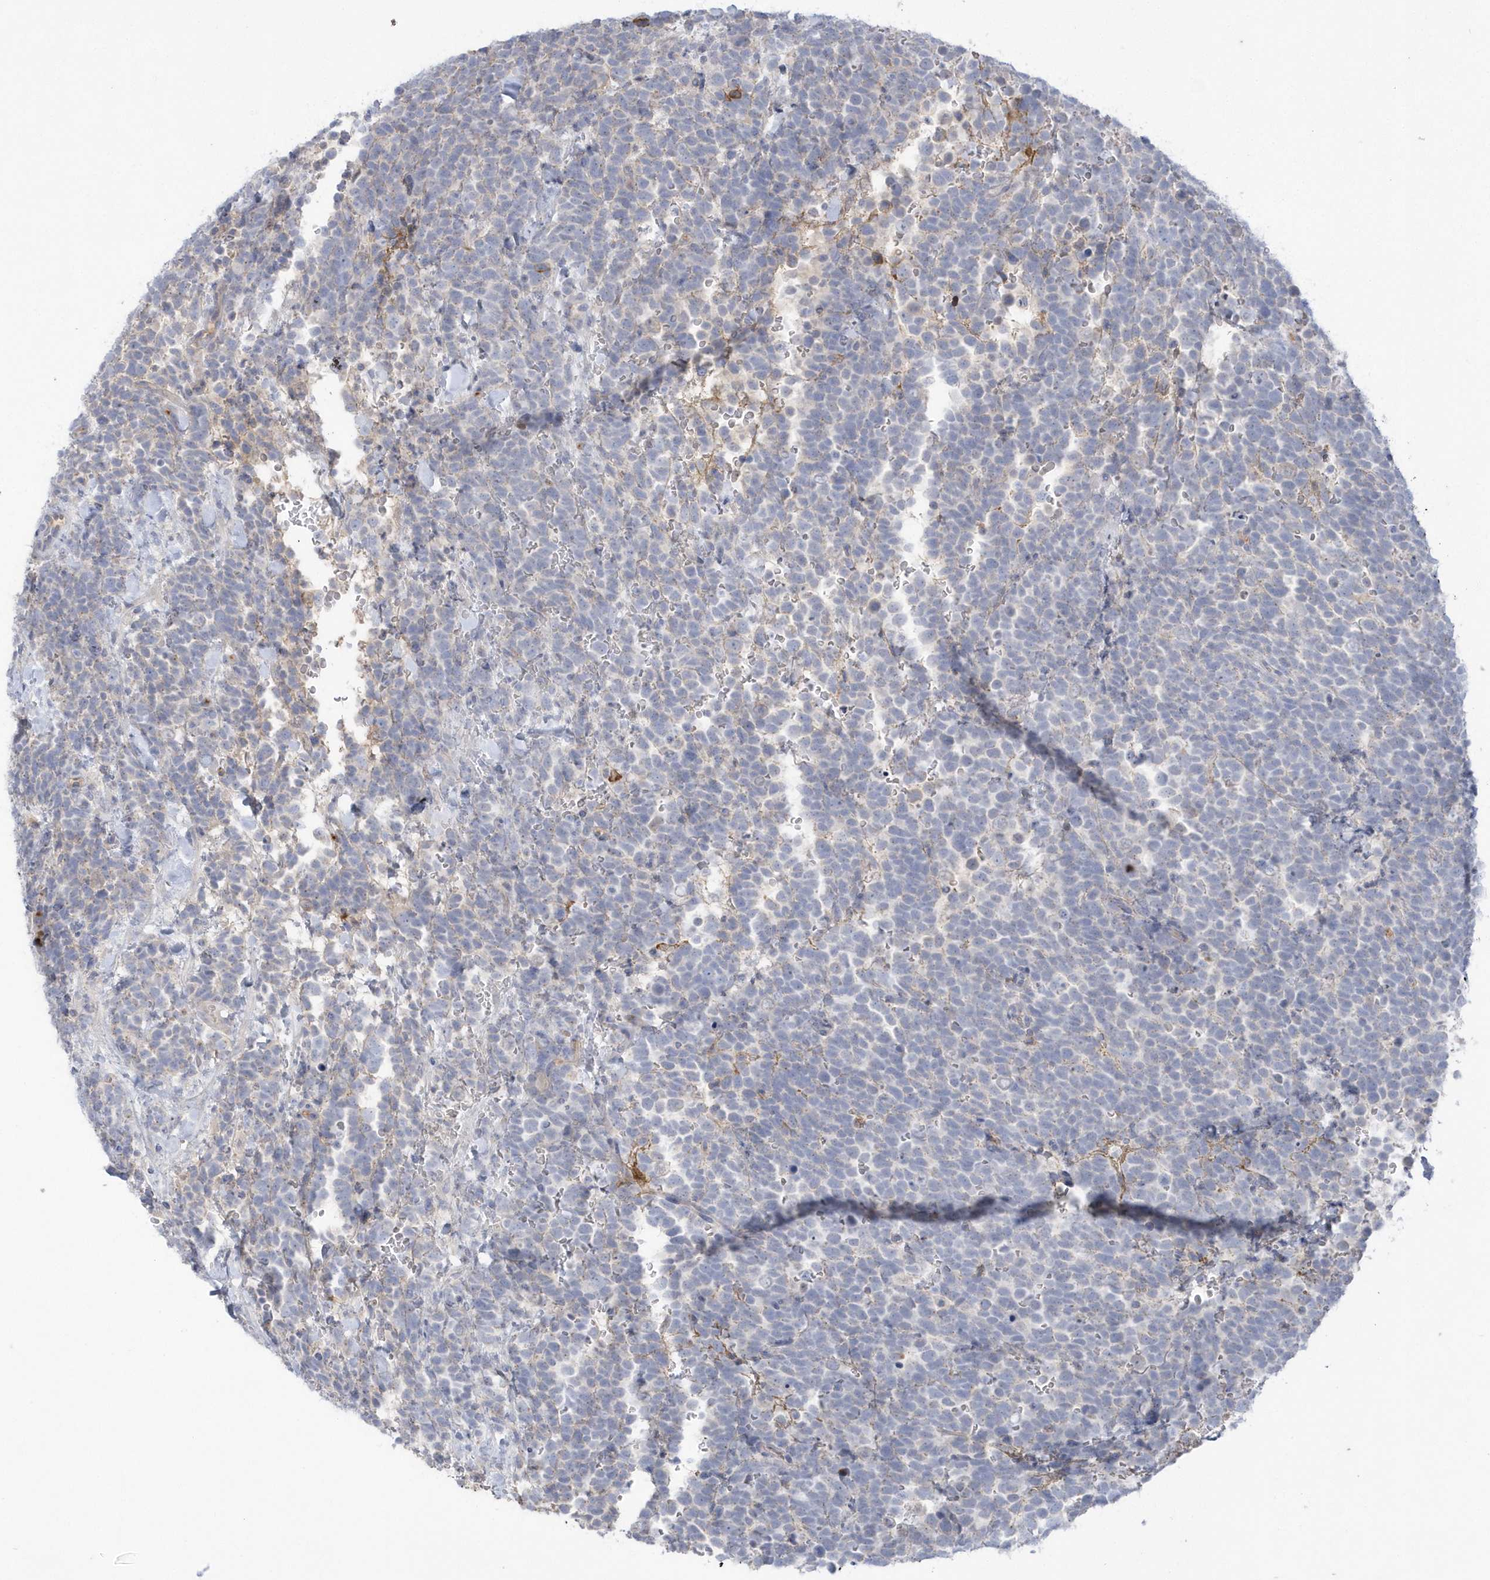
{"staining": {"intensity": "negative", "quantity": "none", "location": "none"}, "tissue": "urothelial cancer", "cell_type": "Tumor cells", "image_type": "cancer", "snomed": [{"axis": "morphology", "description": "Urothelial carcinoma, High grade"}, {"axis": "topography", "description": "Urinary bladder"}], "caption": "The immunohistochemistry histopathology image has no significant positivity in tumor cells of urothelial carcinoma (high-grade) tissue. (DAB IHC, high magnification).", "gene": "SEMA3D", "patient": {"sex": "female", "age": 82}}